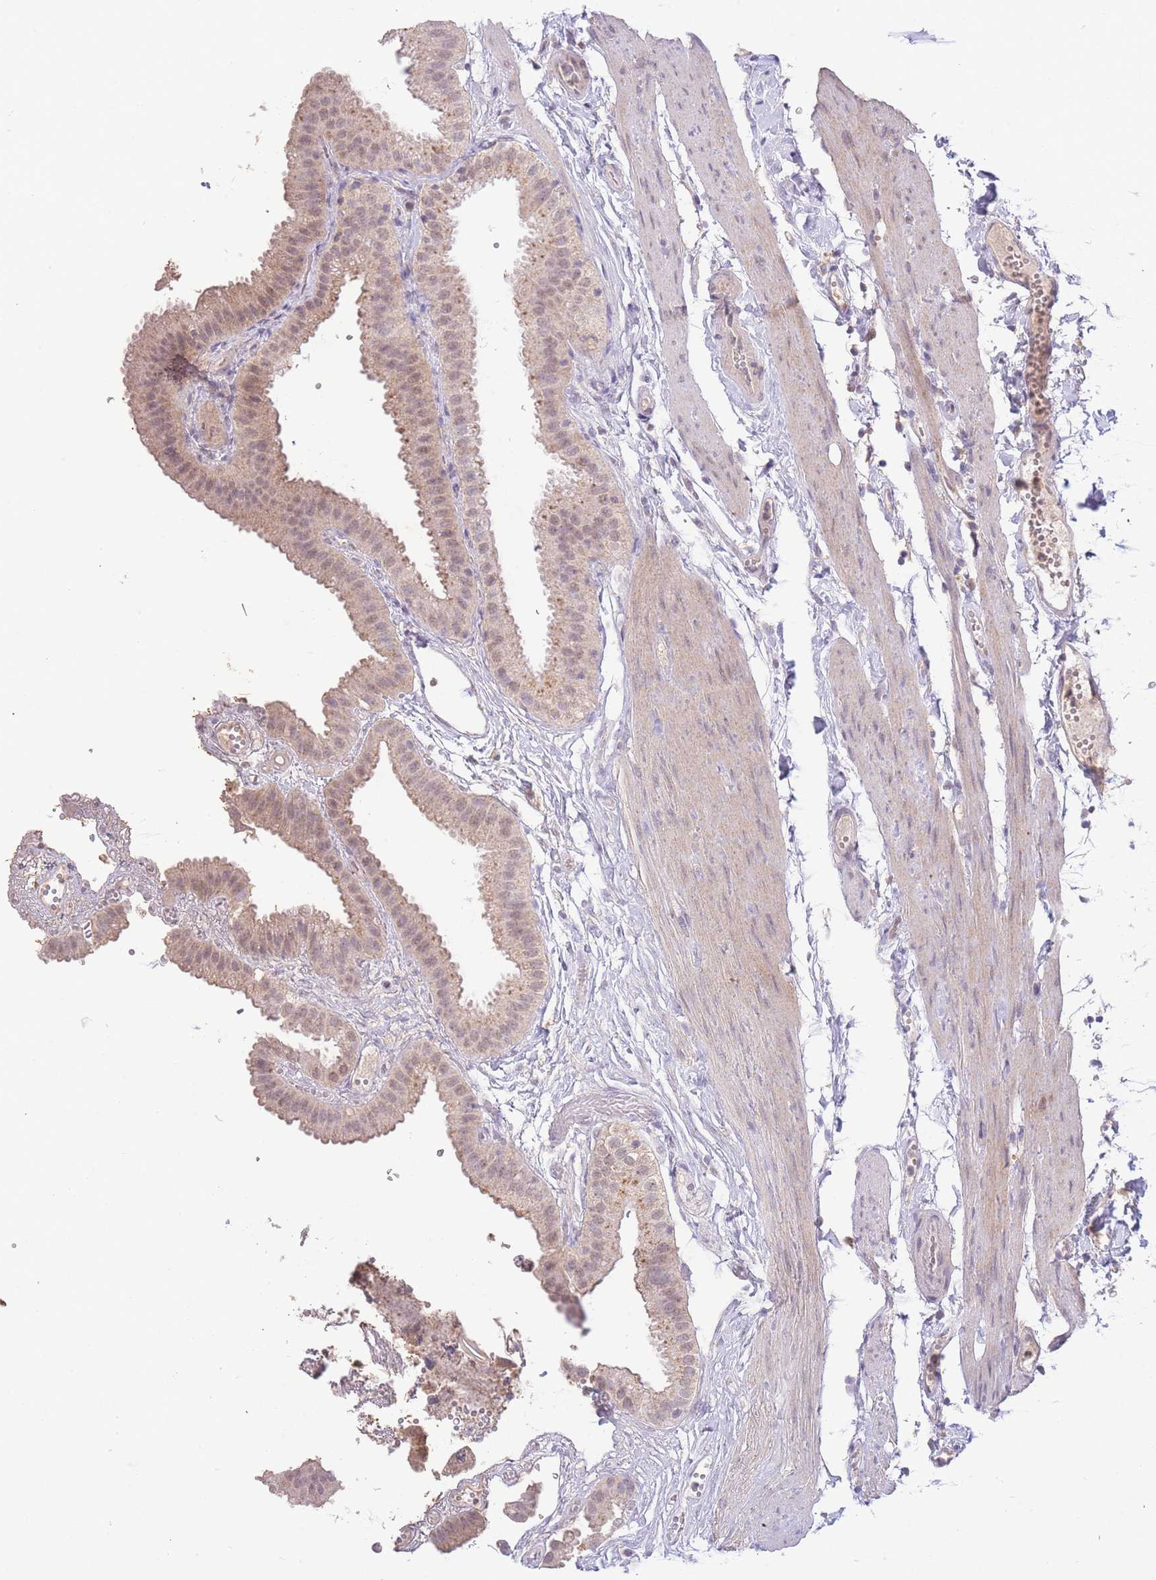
{"staining": {"intensity": "weak", "quantity": ">75%", "location": "cytoplasmic/membranous,nuclear"}, "tissue": "gallbladder", "cell_type": "Glandular cells", "image_type": "normal", "snomed": [{"axis": "morphology", "description": "Normal tissue, NOS"}, {"axis": "topography", "description": "Gallbladder"}], "caption": "DAB immunohistochemical staining of unremarkable human gallbladder reveals weak cytoplasmic/membranous,nuclear protein expression in about >75% of glandular cells. (Brightfield microscopy of DAB IHC at high magnification).", "gene": "RNF144B", "patient": {"sex": "female", "age": 61}}